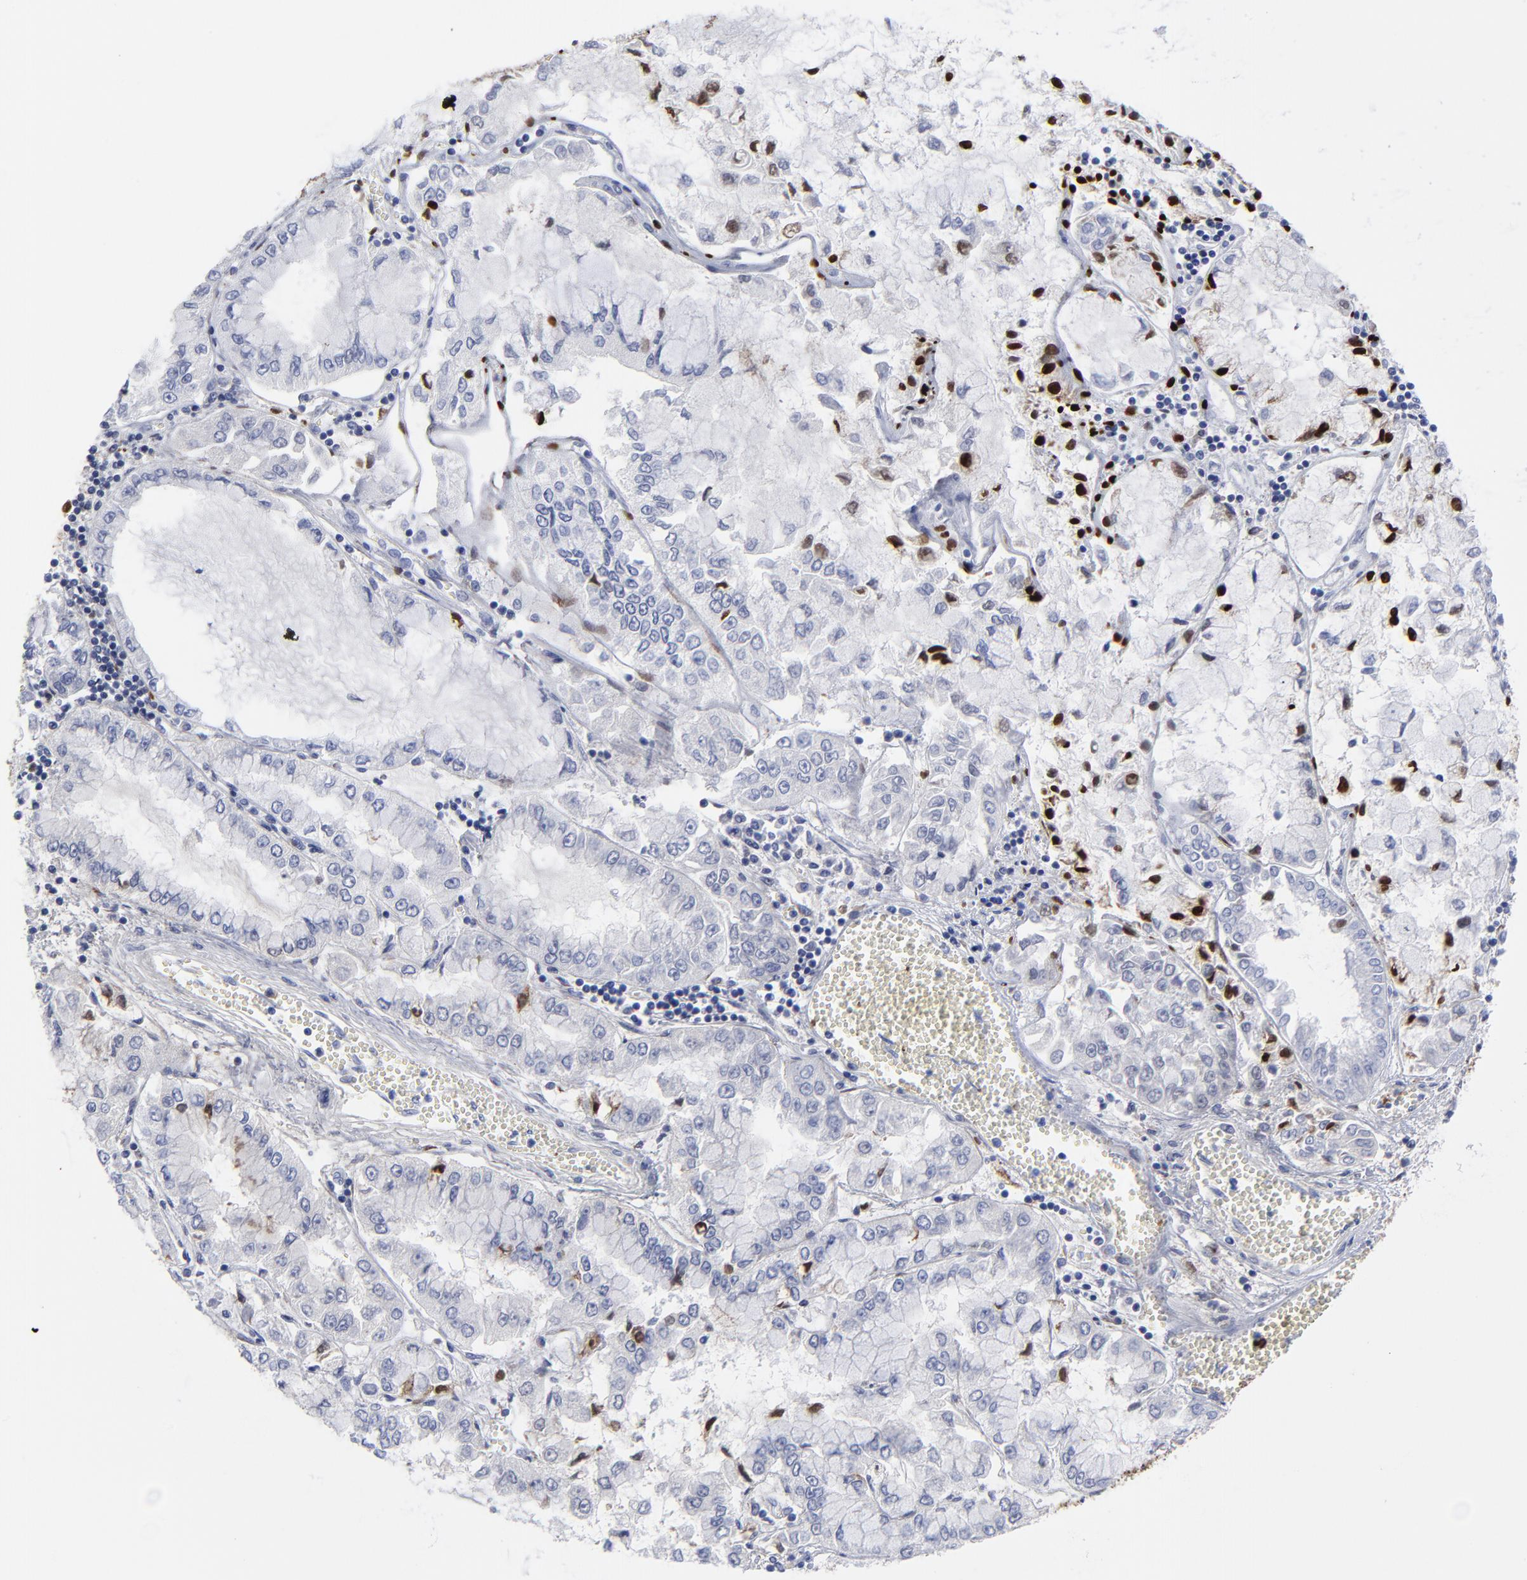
{"staining": {"intensity": "negative", "quantity": "none", "location": "none"}, "tissue": "liver cancer", "cell_type": "Tumor cells", "image_type": "cancer", "snomed": [{"axis": "morphology", "description": "Cholangiocarcinoma"}, {"axis": "topography", "description": "Liver"}], "caption": "This is an immunohistochemistry (IHC) image of liver cholangiocarcinoma. There is no staining in tumor cells.", "gene": "DCN", "patient": {"sex": "female", "age": 79}}